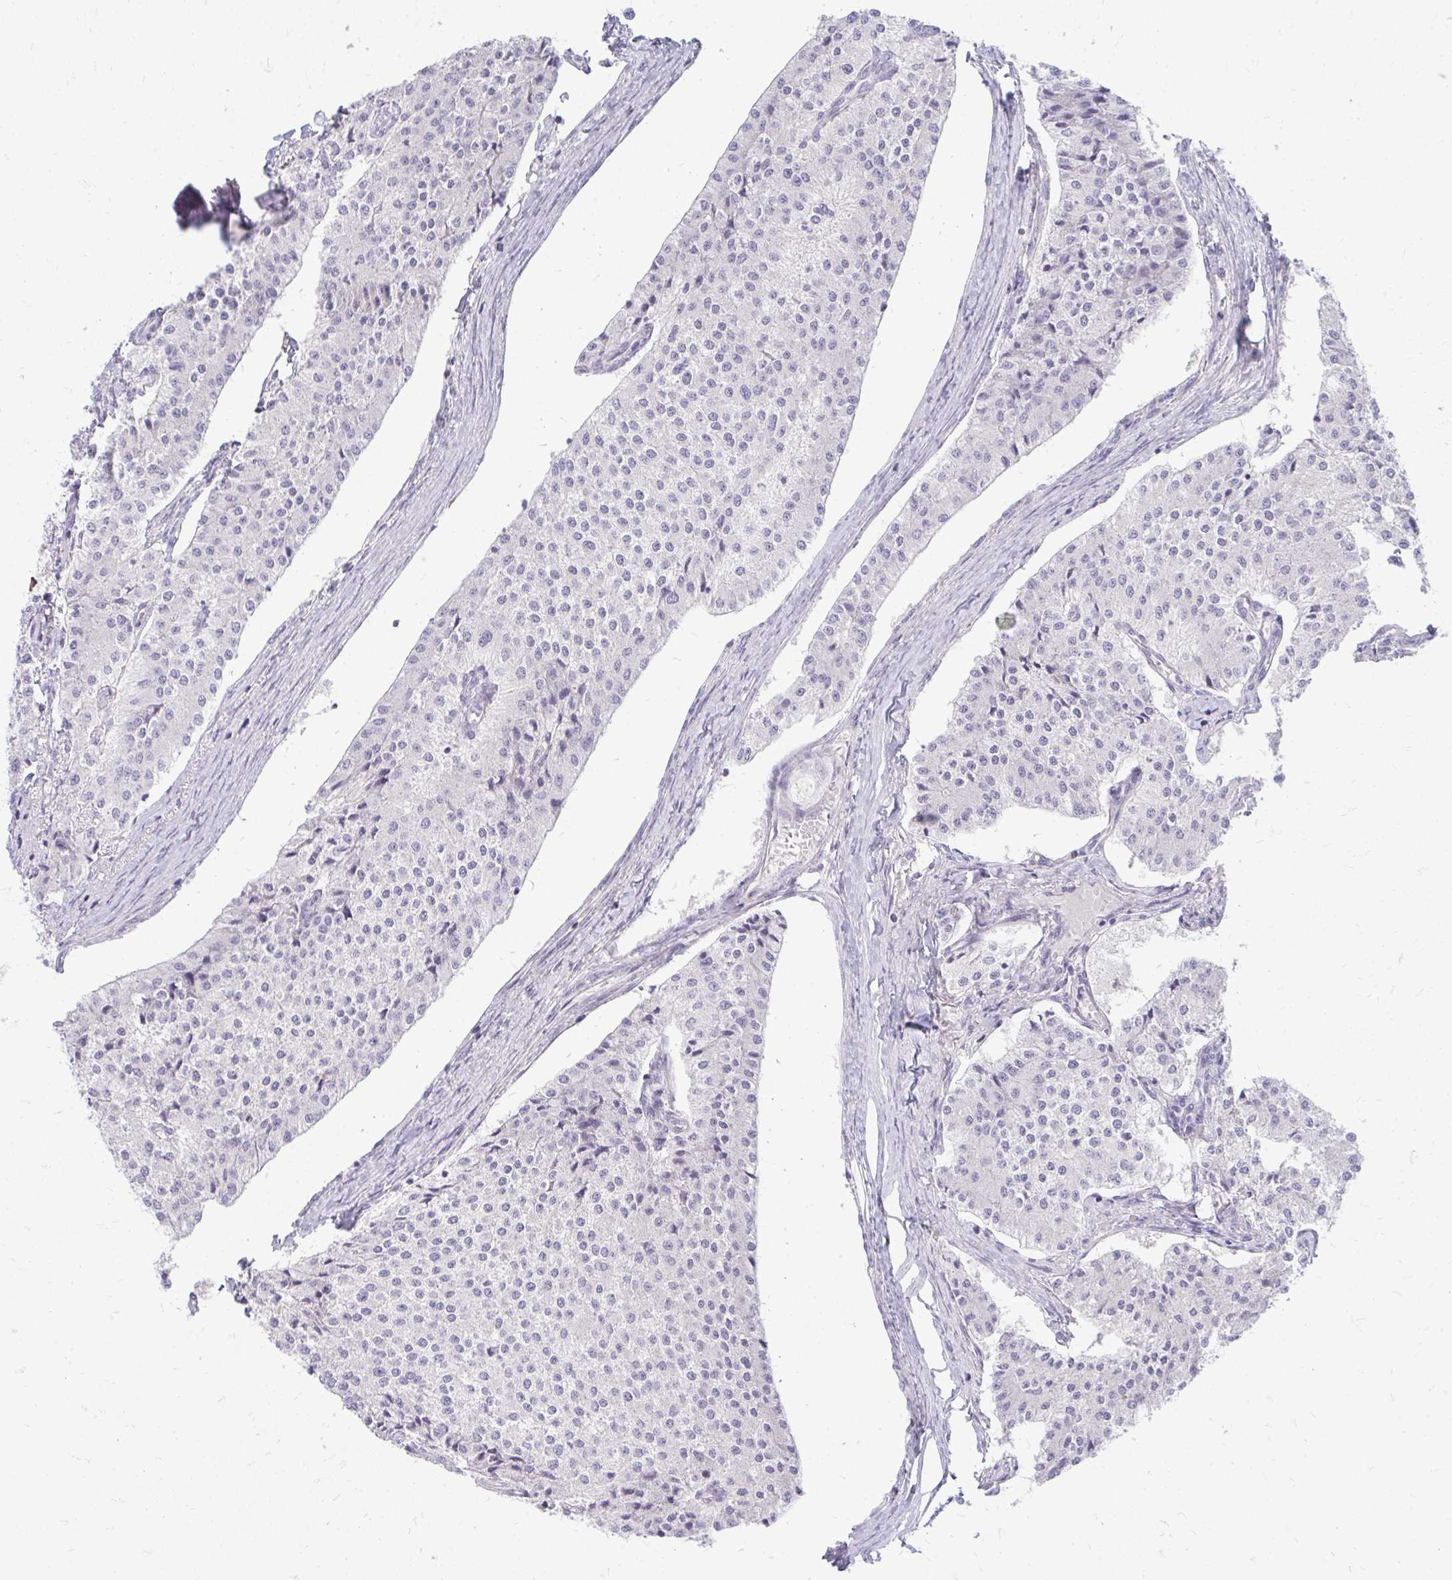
{"staining": {"intensity": "negative", "quantity": "none", "location": "none"}, "tissue": "carcinoid", "cell_type": "Tumor cells", "image_type": "cancer", "snomed": [{"axis": "morphology", "description": "Carcinoid, malignant, NOS"}, {"axis": "topography", "description": "Colon"}], "caption": "Protein analysis of carcinoid shows no significant positivity in tumor cells.", "gene": "TSPEAR", "patient": {"sex": "female", "age": 52}}